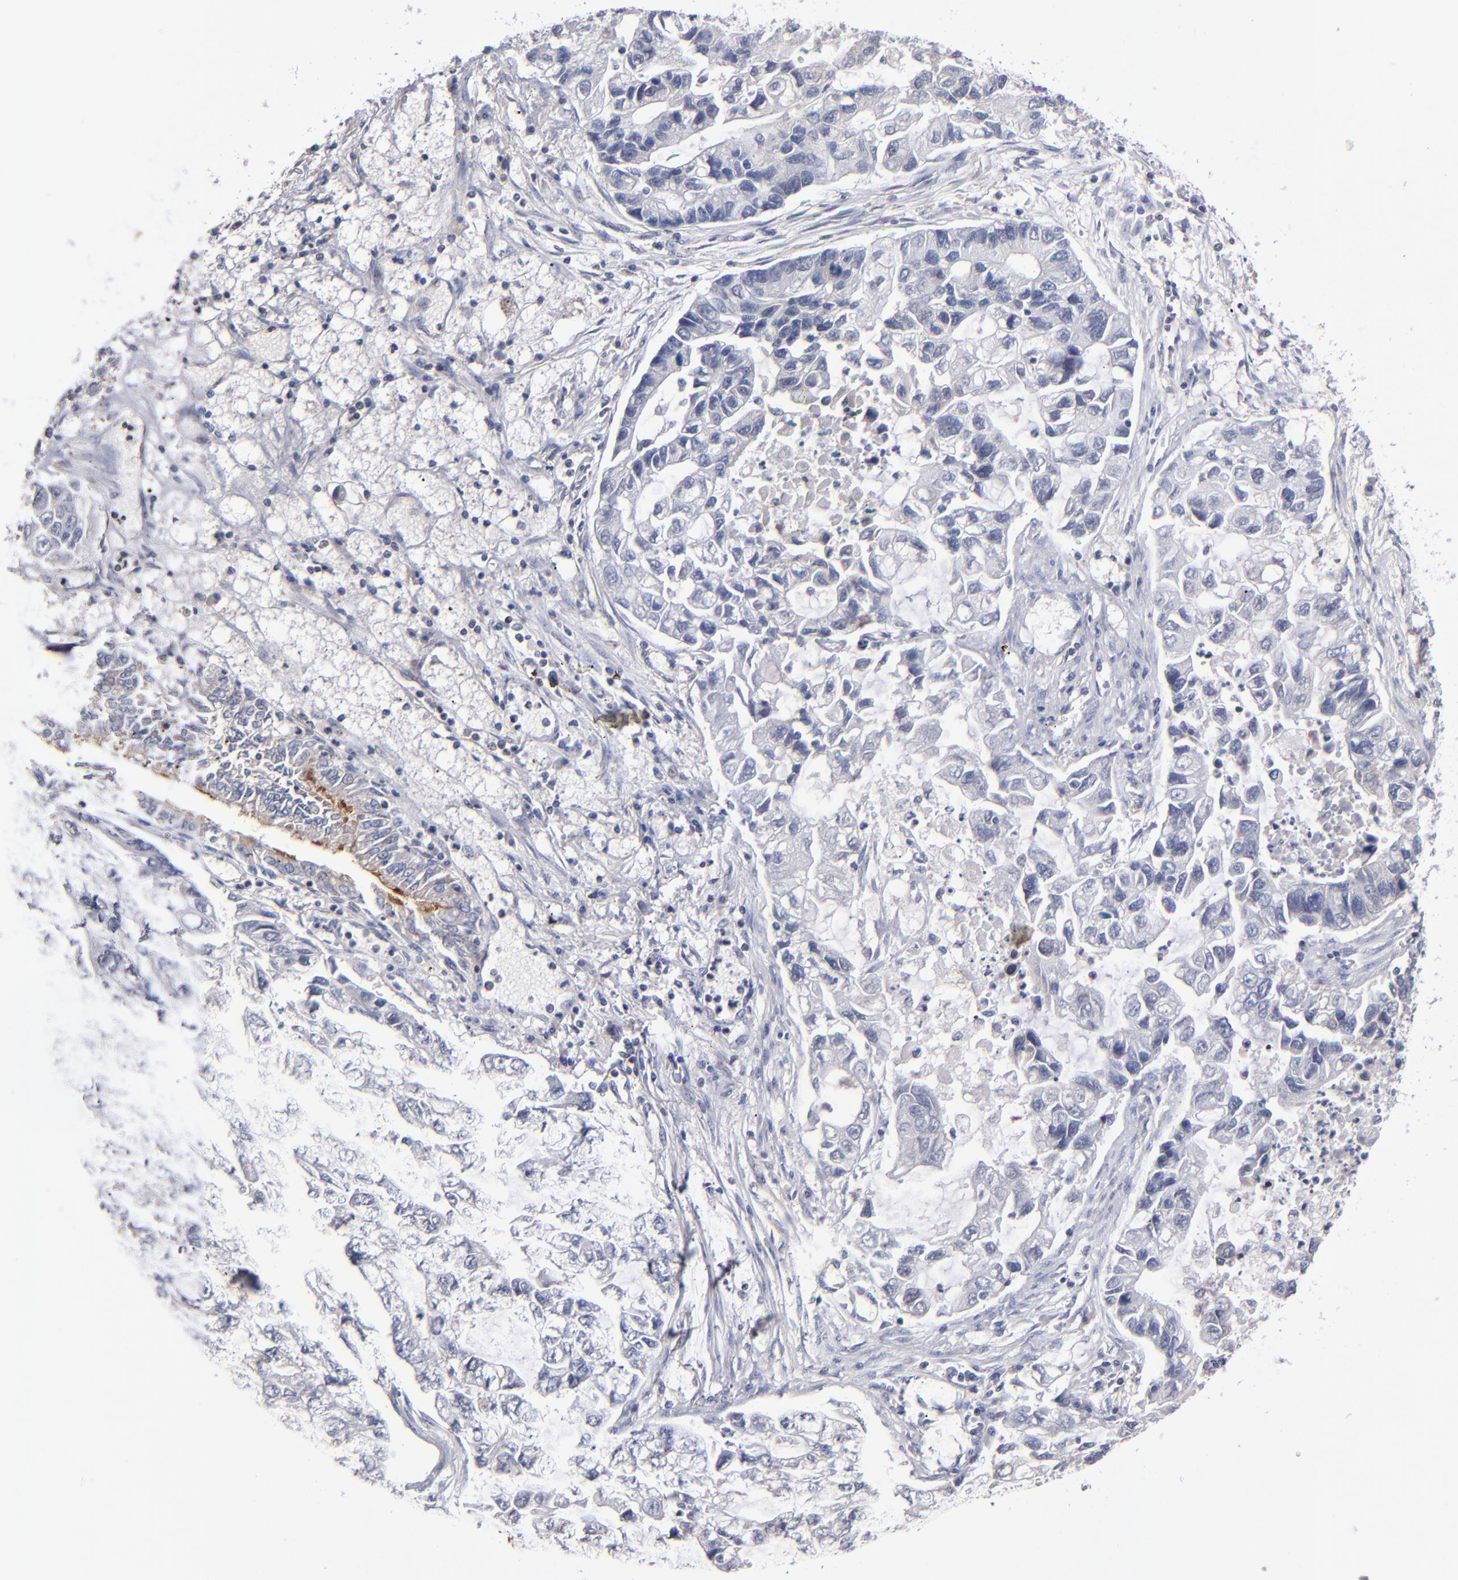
{"staining": {"intensity": "negative", "quantity": "none", "location": "none"}, "tissue": "lung cancer", "cell_type": "Tumor cells", "image_type": "cancer", "snomed": [{"axis": "morphology", "description": "Adenocarcinoma, NOS"}, {"axis": "topography", "description": "Lung"}], "caption": "Immunohistochemistry (IHC) photomicrograph of lung cancer (adenocarcinoma) stained for a protein (brown), which exhibits no staining in tumor cells.", "gene": "ODF2", "patient": {"sex": "female", "age": 51}}